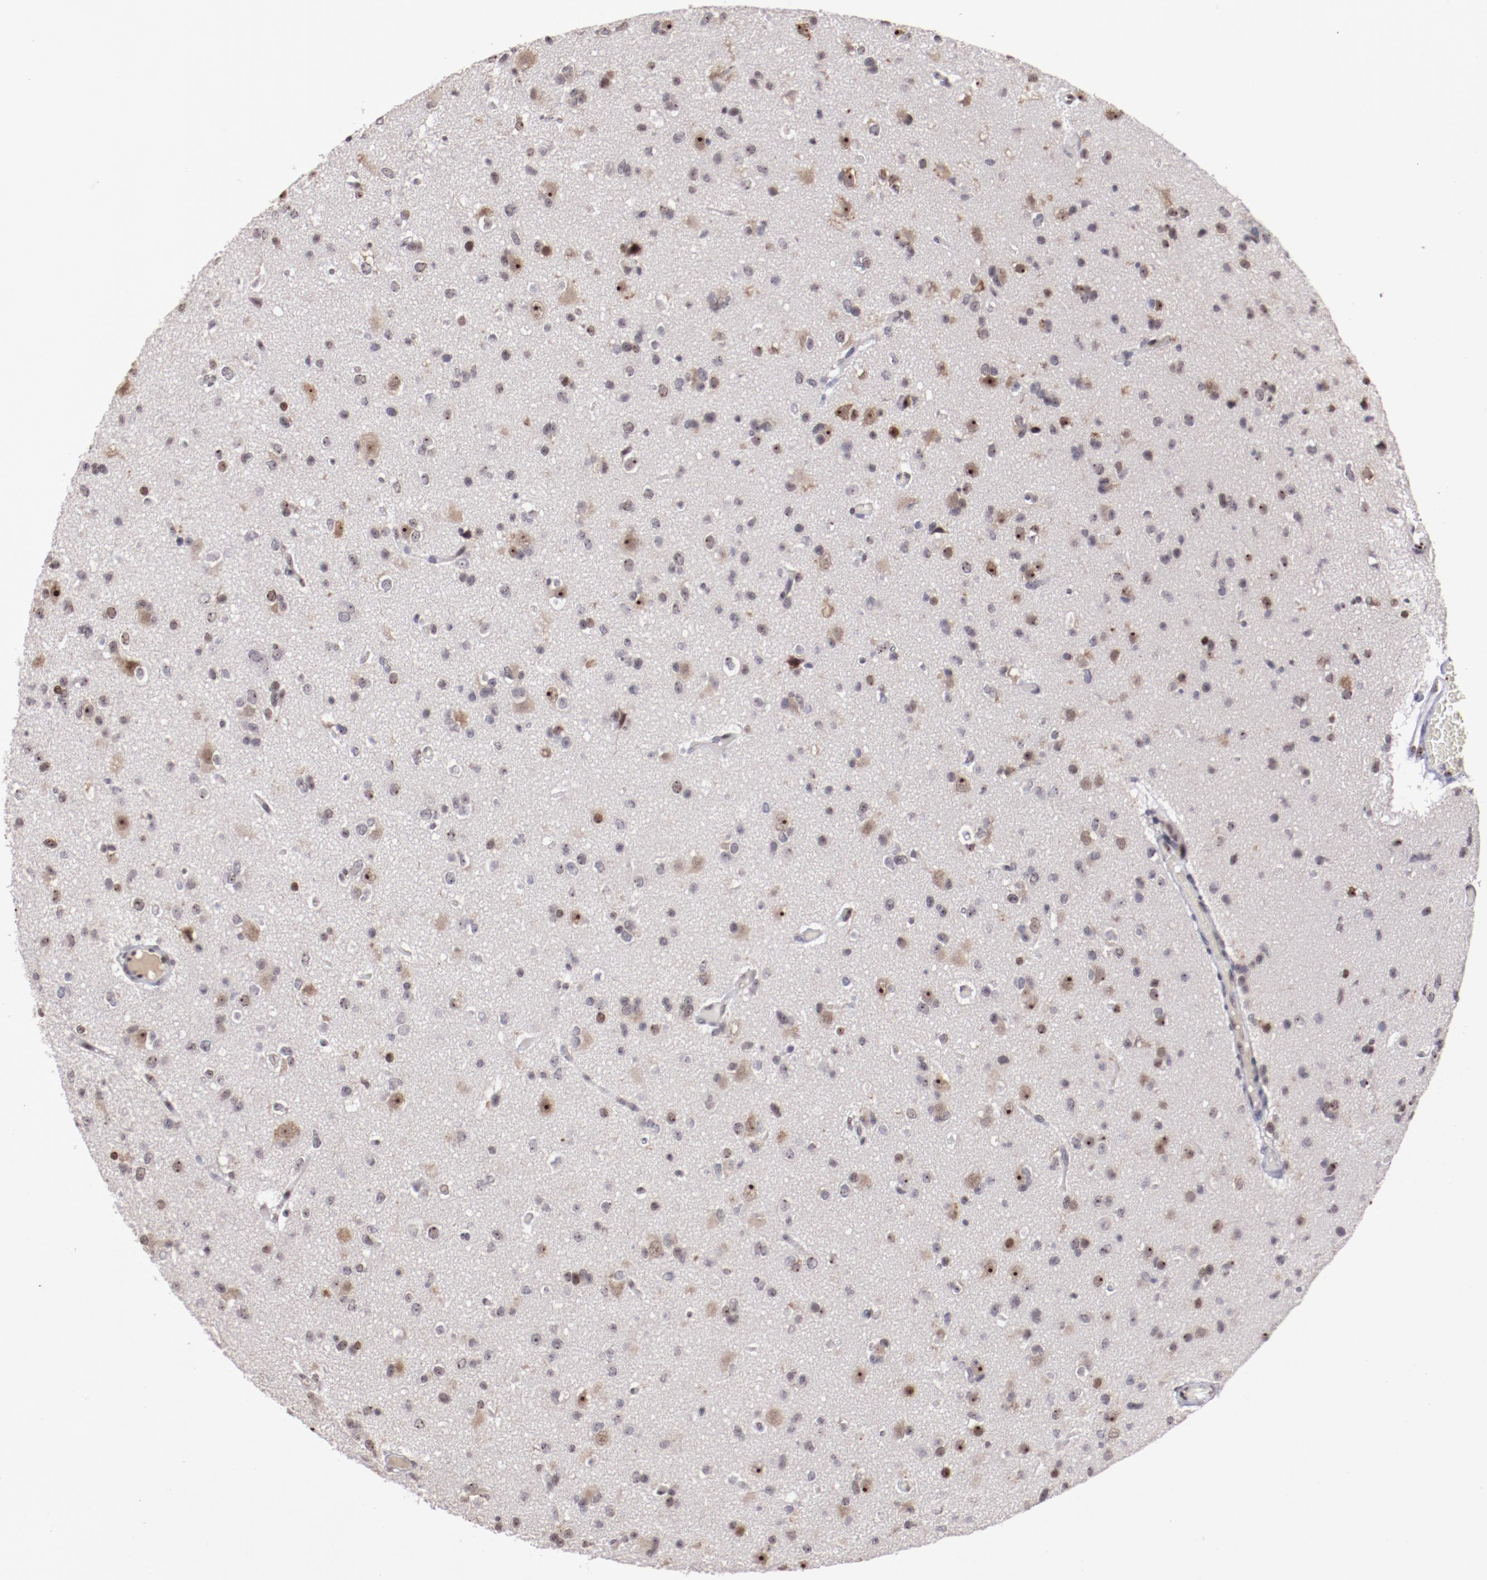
{"staining": {"intensity": "moderate", "quantity": "25%-75%", "location": "nuclear"}, "tissue": "glioma", "cell_type": "Tumor cells", "image_type": "cancer", "snomed": [{"axis": "morphology", "description": "Glioma, malignant, Low grade"}, {"axis": "topography", "description": "Brain"}], "caption": "A high-resolution micrograph shows immunohistochemistry (IHC) staining of glioma, which demonstrates moderate nuclear staining in approximately 25%-75% of tumor cells. Using DAB (3,3'-diaminobenzidine) (brown) and hematoxylin (blue) stains, captured at high magnification using brightfield microscopy.", "gene": "DDX24", "patient": {"sex": "male", "age": 42}}